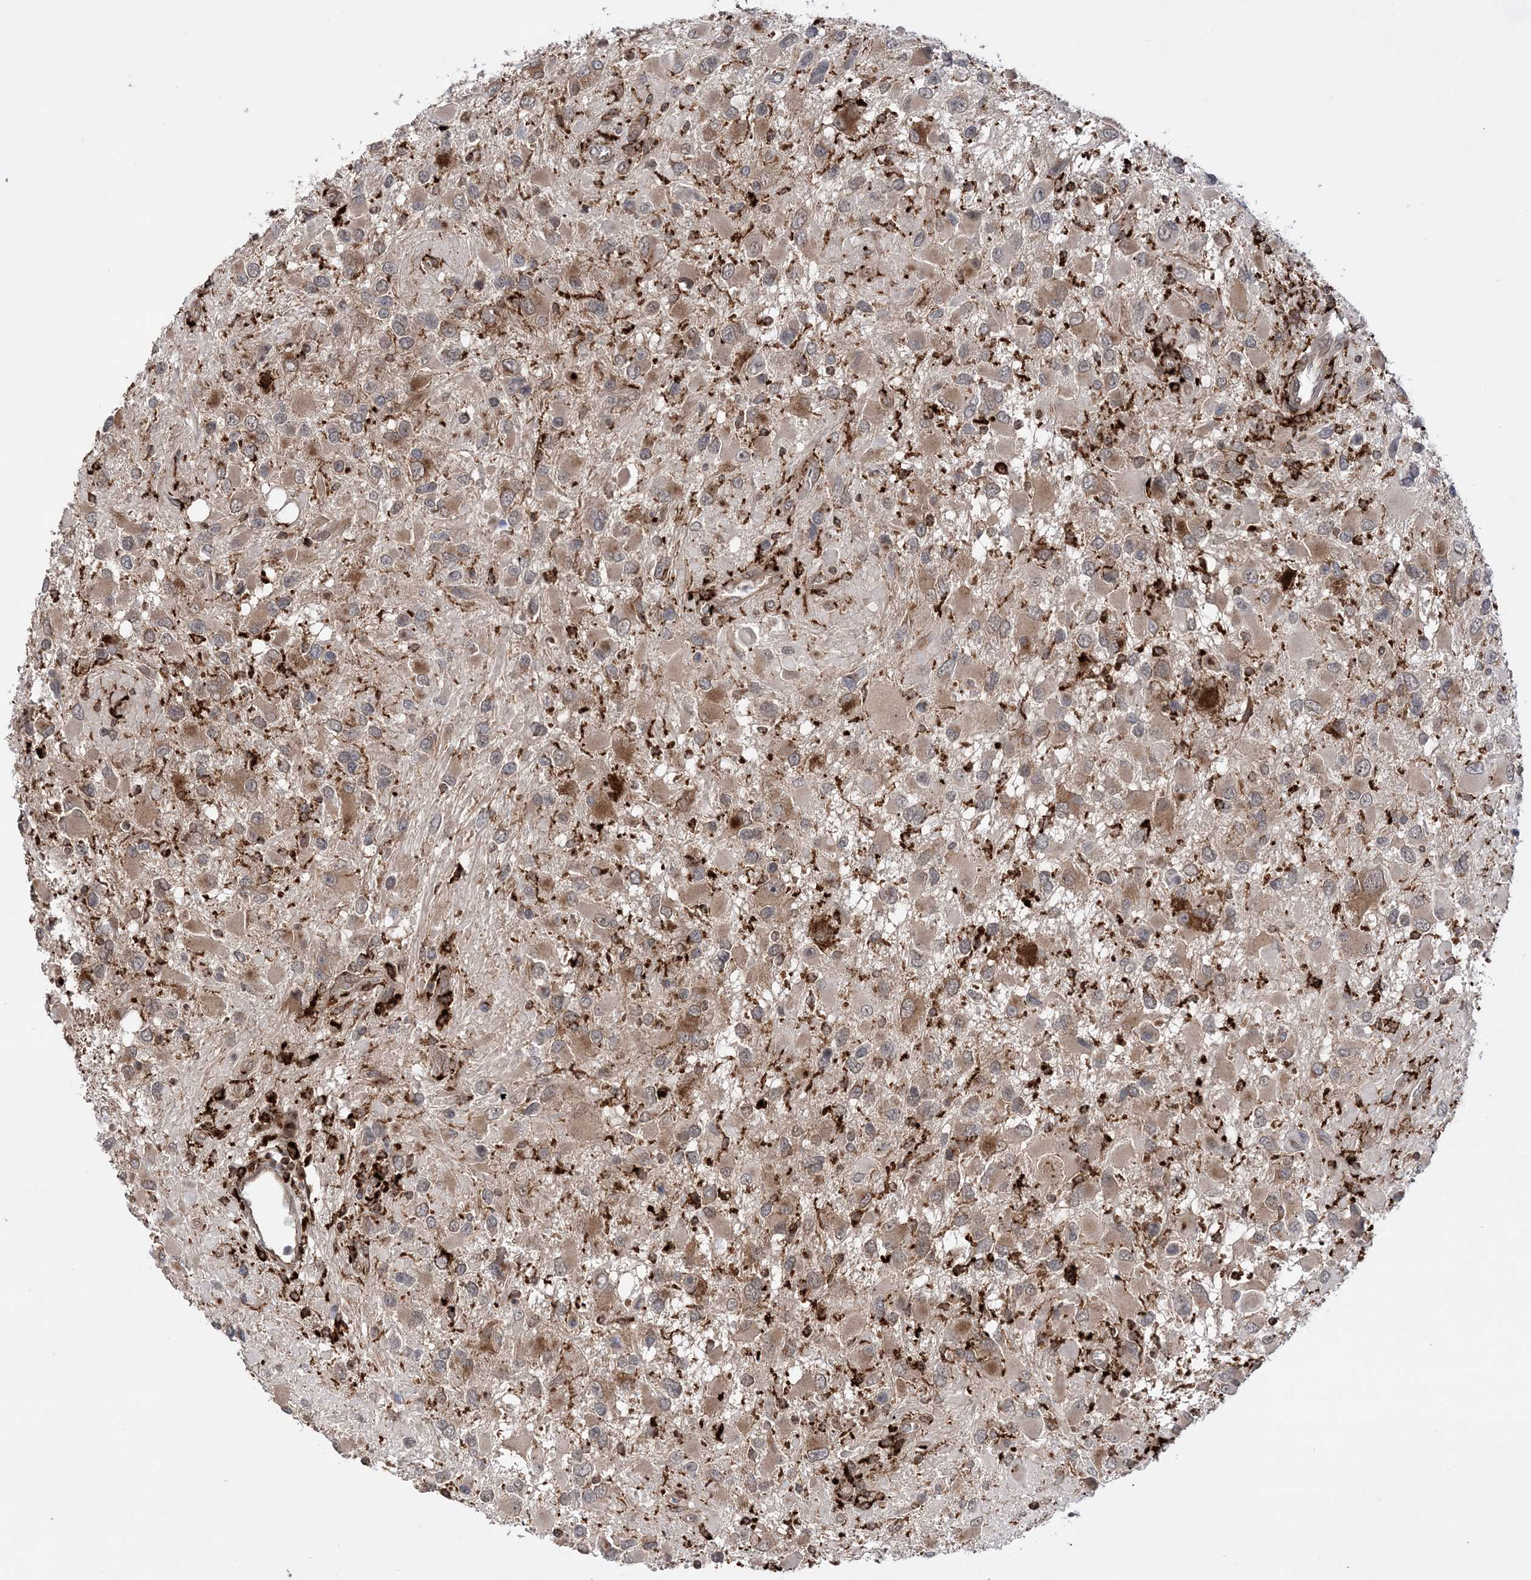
{"staining": {"intensity": "moderate", "quantity": "<25%", "location": "nuclear"}, "tissue": "glioma", "cell_type": "Tumor cells", "image_type": "cancer", "snomed": [{"axis": "morphology", "description": "Glioma, malignant, High grade"}, {"axis": "topography", "description": "Brain"}], "caption": "Tumor cells demonstrate moderate nuclear staining in about <25% of cells in glioma.", "gene": "ANAPC15", "patient": {"sex": "male", "age": 53}}